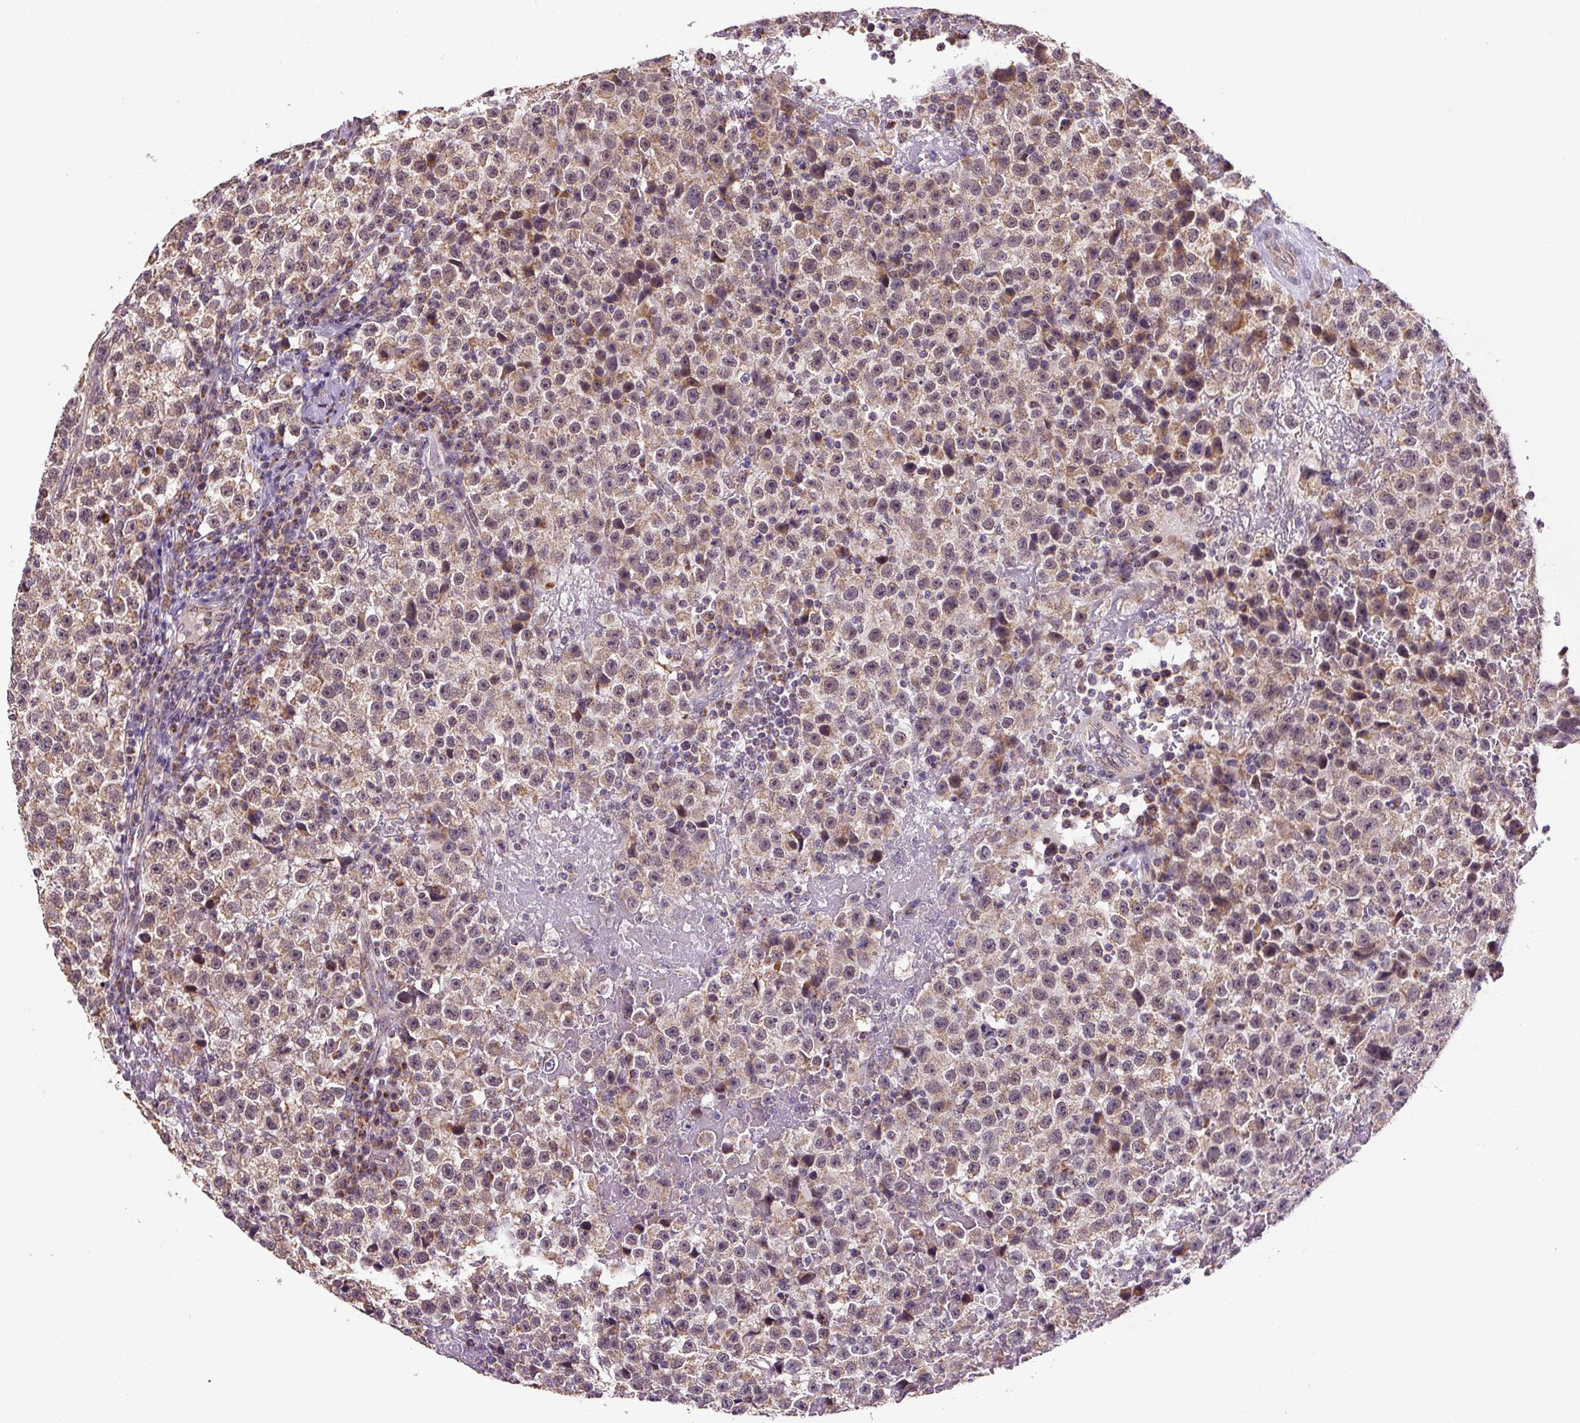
{"staining": {"intensity": "moderate", "quantity": ">75%", "location": "cytoplasmic/membranous"}, "tissue": "testis cancer", "cell_type": "Tumor cells", "image_type": "cancer", "snomed": [{"axis": "morphology", "description": "Seminoma, NOS"}, {"axis": "topography", "description": "Testis"}], "caption": "There is medium levels of moderate cytoplasmic/membranous expression in tumor cells of testis cancer (seminoma), as demonstrated by immunohistochemical staining (brown color).", "gene": "MFSD9", "patient": {"sex": "male", "age": 22}}